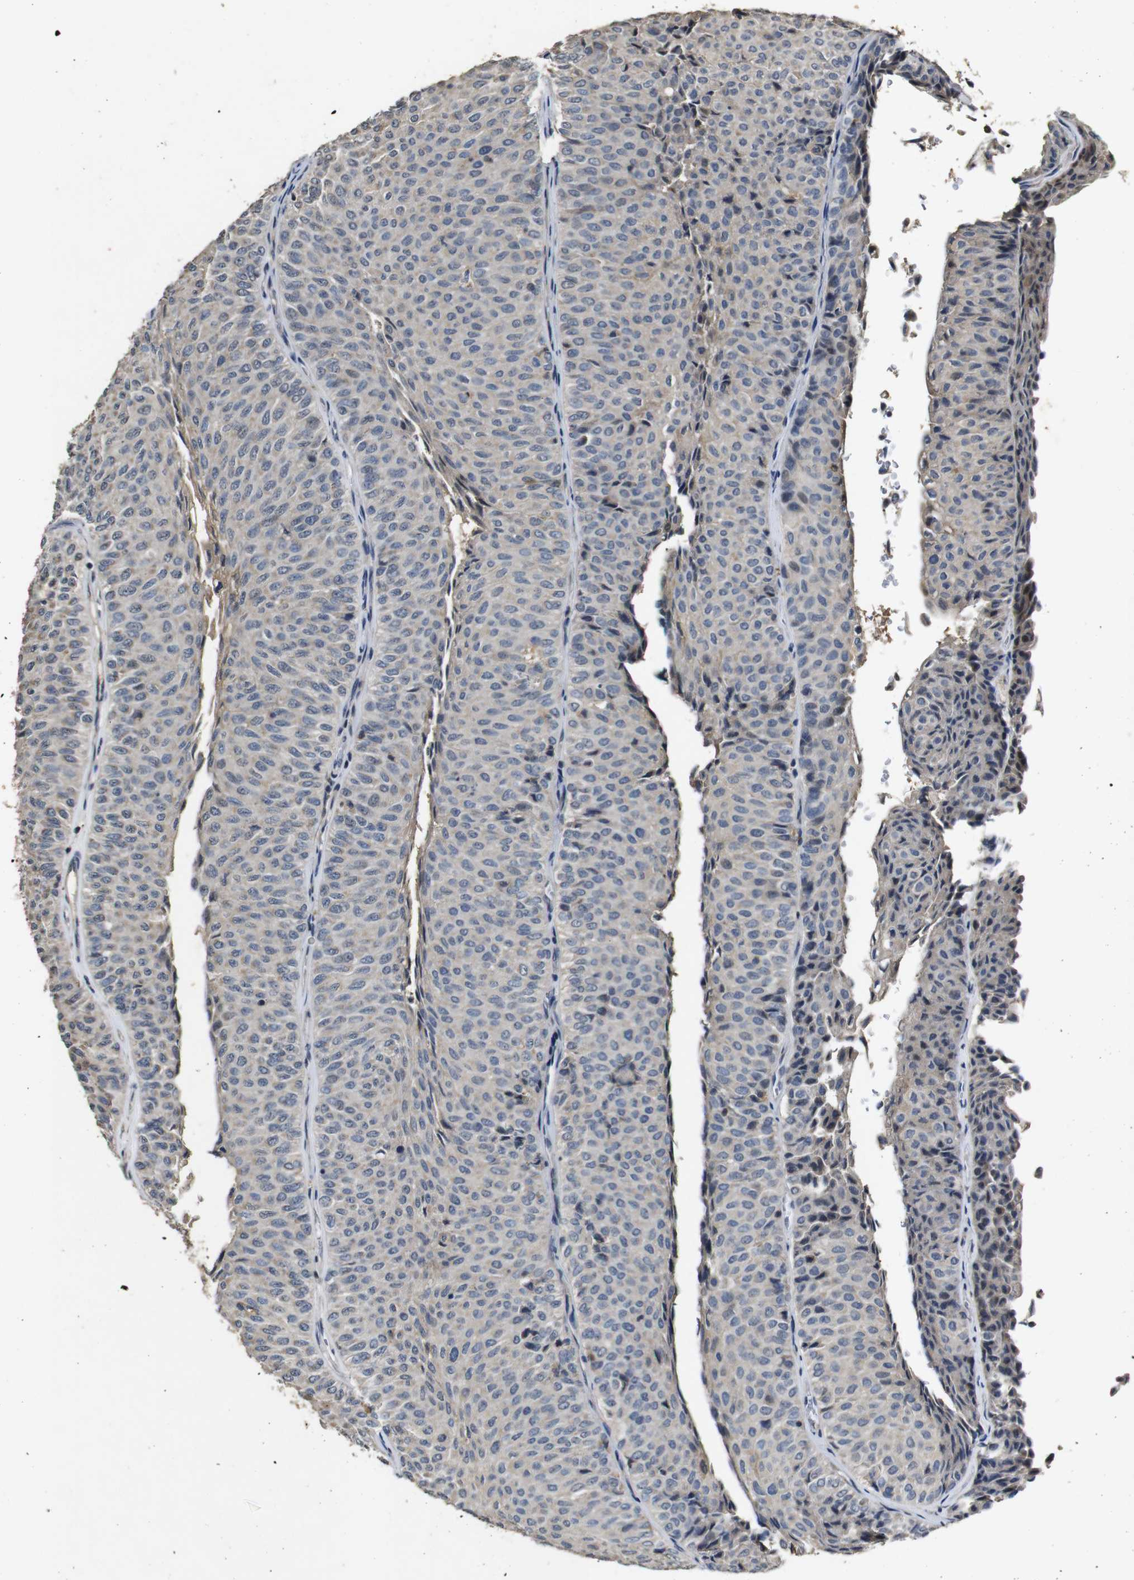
{"staining": {"intensity": "negative", "quantity": "none", "location": "none"}, "tissue": "urothelial cancer", "cell_type": "Tumor cells", "image_type": "cancer", "snomed": [{"axis": "morphology", "description": "Urothelial carcinoma, Low grade"}, {"axis": "topography", "description": "Urinary bladder"}], "caption": "Tumor cells show no significant expression in low-grade urothelial carcinoma.", "gene": "MAGI2", "patient": {"sex": "male", "age": 78}}